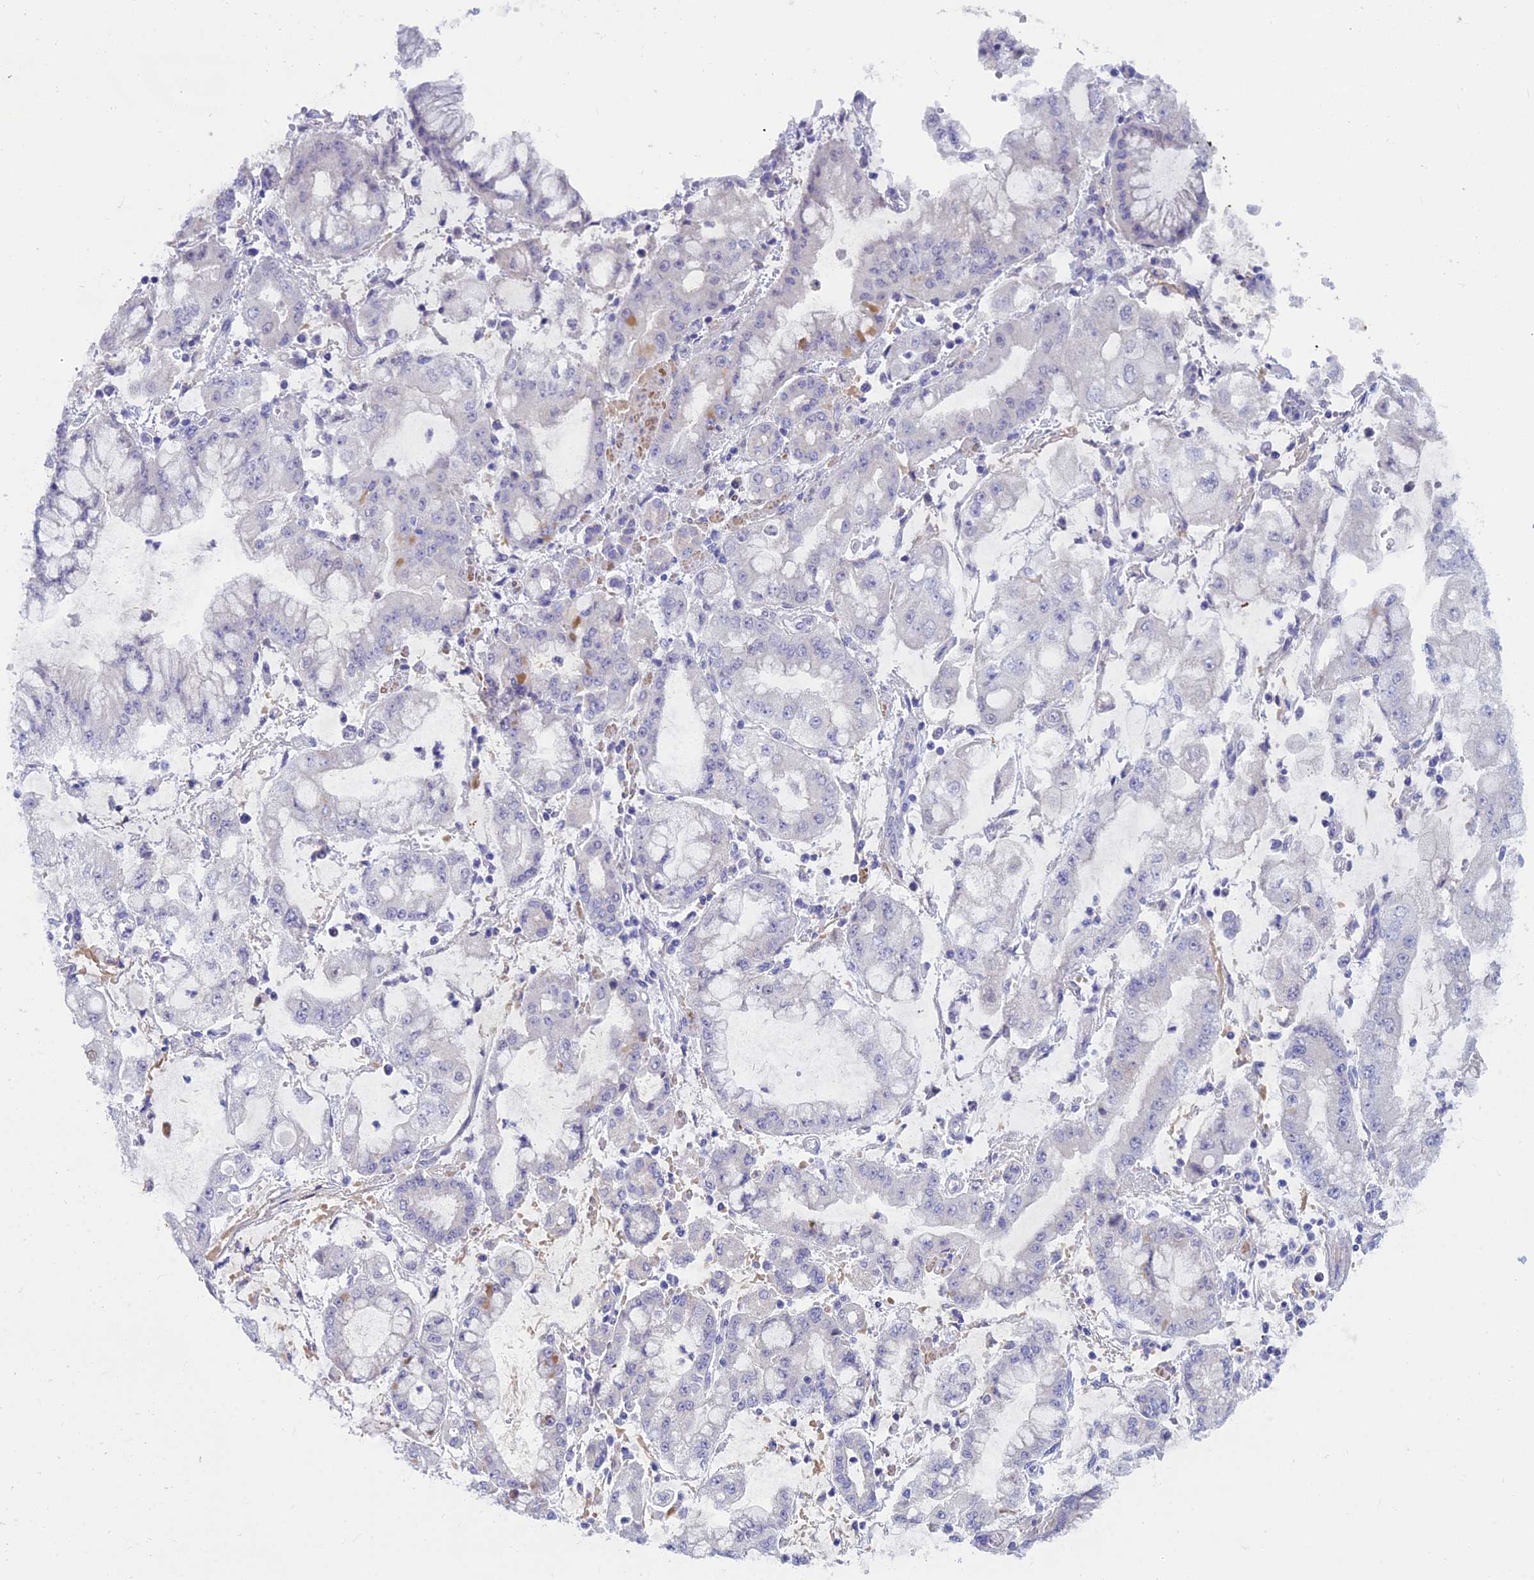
{"staining": {"intensity": "negative", "quantity": "none", "location": "none"}, "tissue": "stomach cancer", "cell_type": "Tumor cells", "image_type": "cancer", "snomed": [{"axis": "morphology", "description": "Adenocarcinoma, NOS"}, {"axis": "topography", "description": "Stomach"}], "caption": "Protein analysis of adenocarcinoma (stomach) exhibits no significant positivity in tumor cells.", "gene": "XPO7", "patient": {"sex": "male", "age": 76}}